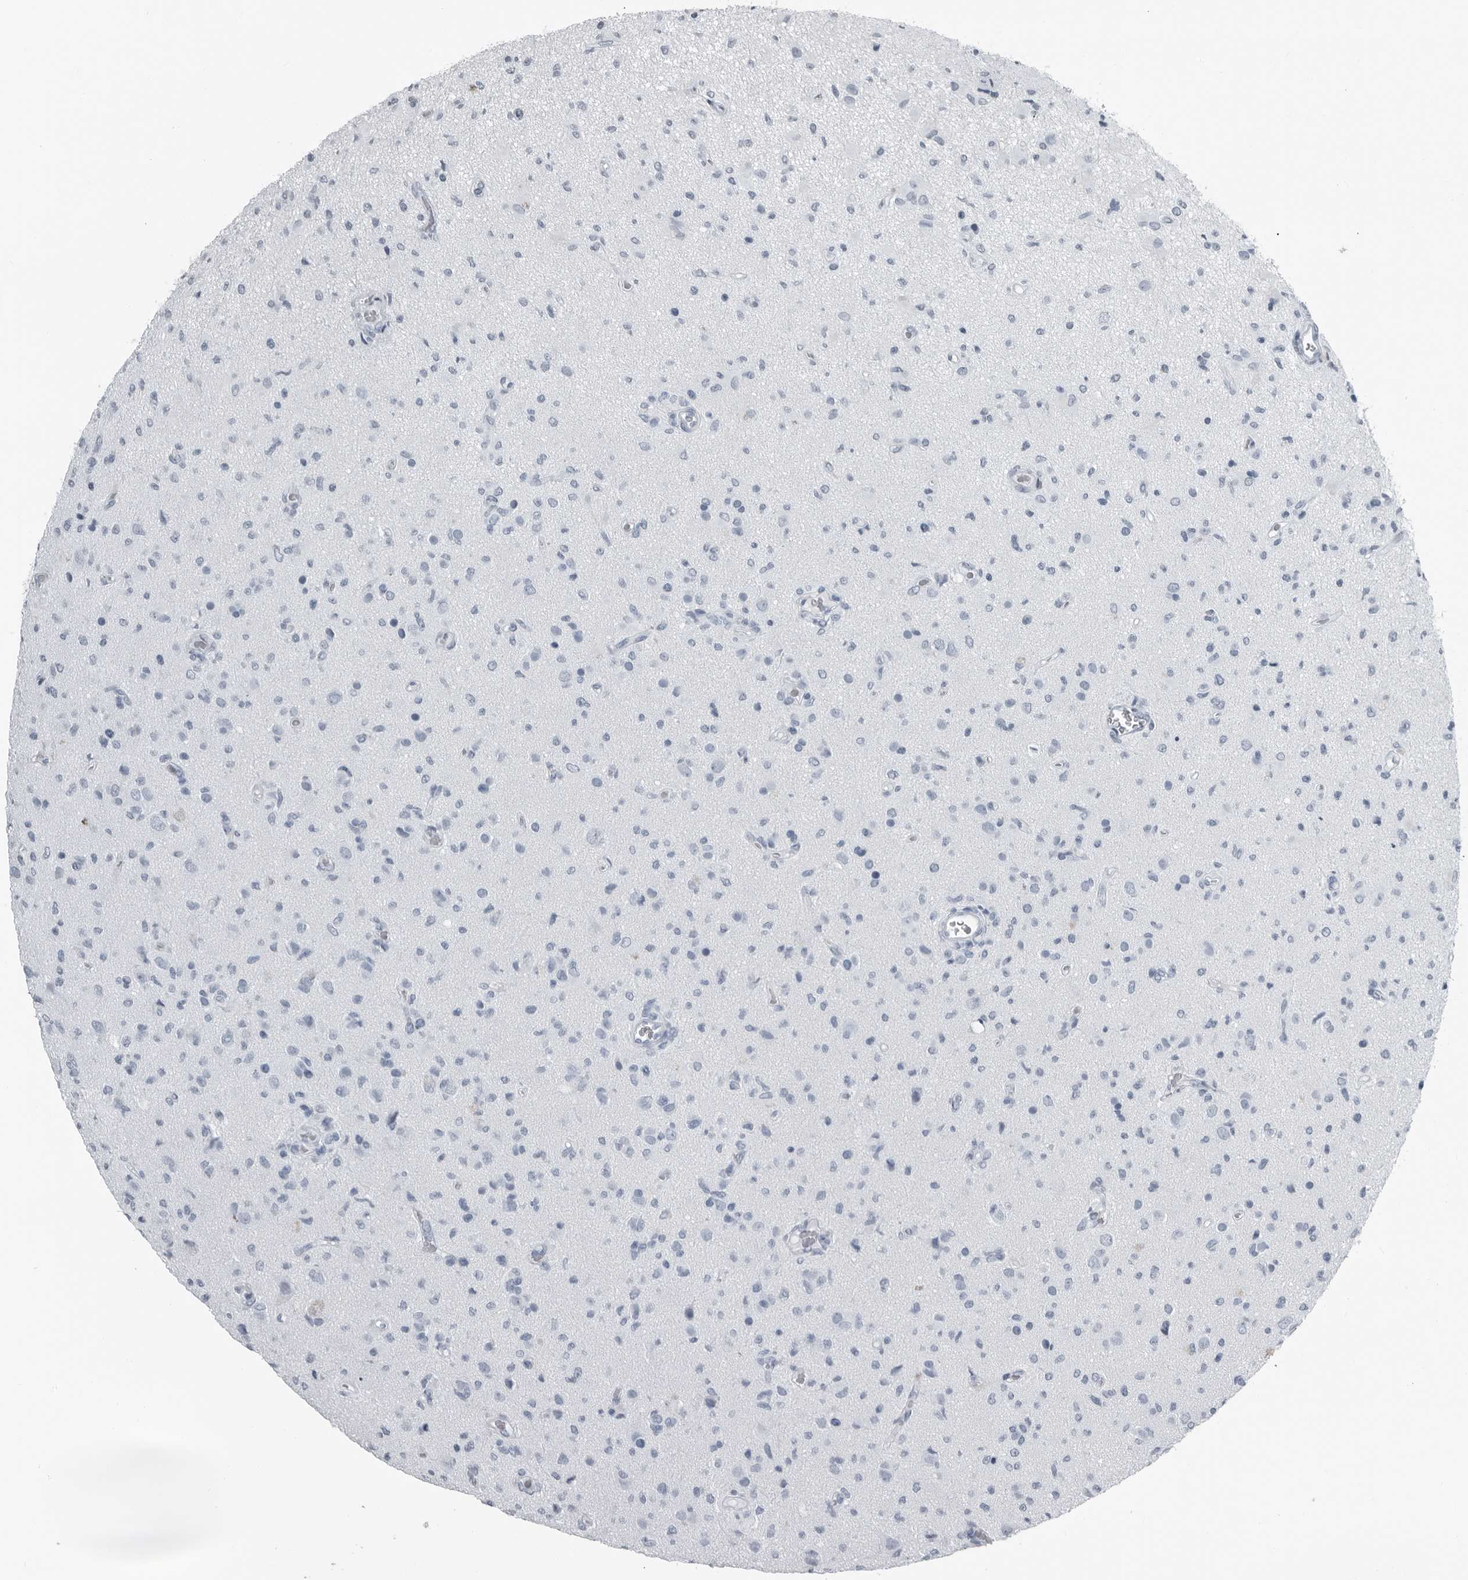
{"staining": {"intensity": "negative", "quantity": "none", "location": "none"}, "tissue": "glioma", "cell_type": "Tumor cells", "image_type": "cancer", "snomed": [{"axis": "morphology", "description": "Glioma, malignant, High grade"}, {"axis": "topography", "description": "Brain"}], "caption": "High power microscopy micrograph of an IHC photomicrograph of high-grade glioma (malignant), revealing no significant expression in tumor cells.", "gene": "PRSS1", "patient": {"sex": "female", "age": 57}}